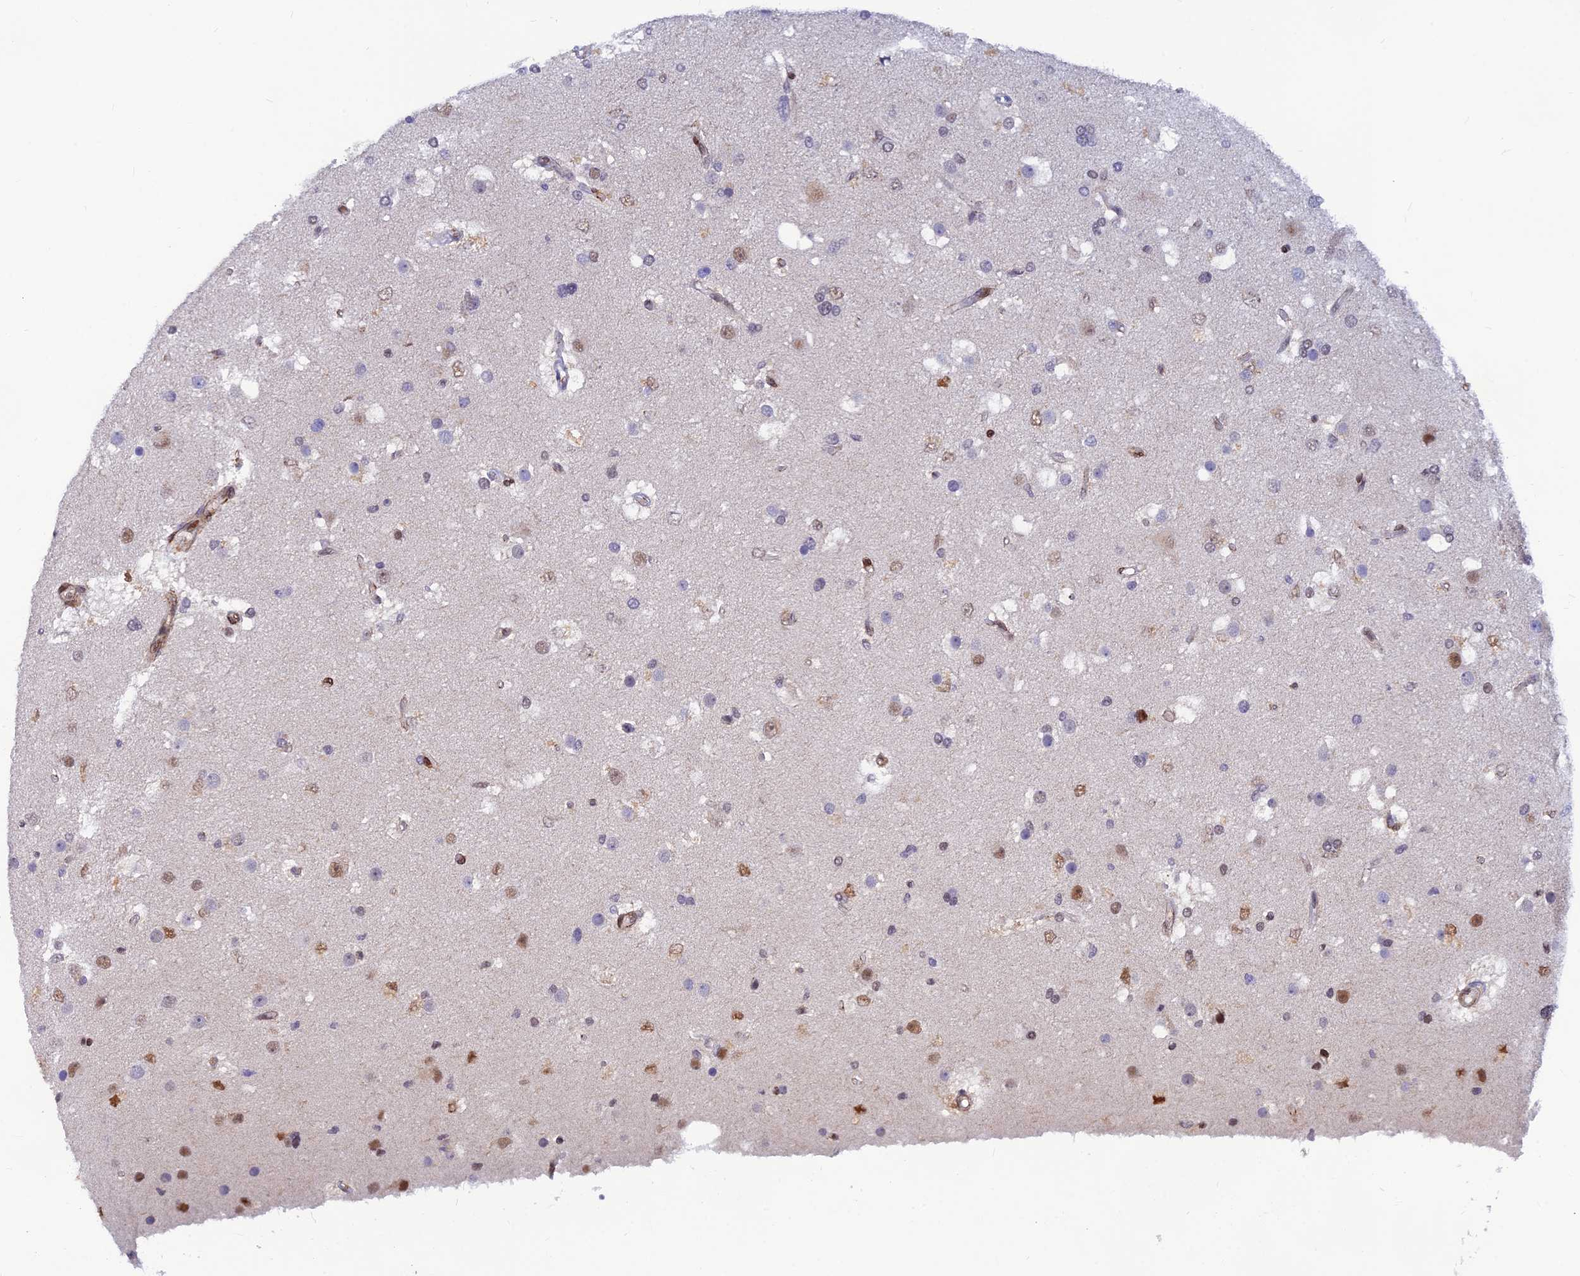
{"staining": {"intensity": "moderate", "quantity": "25%-75%", "location": "nuclear"}, "tissue": "glioma", "cell_type": "Tumor cells", "image_type": "cancer", "snomed": [{"axis": "morphology", "description": "Glioma, malignant, High grade"}, {"axis": "topography", "description": "Brain"}], "caption": "Glioma tissue reveals moderate nuclear staining in approximately 25%-75% of tumor cells (Brightfield microscopy of DAB IHC at high magnification).", "gene": "CLK4", "patient": {"sex": "male", "age": 53}}